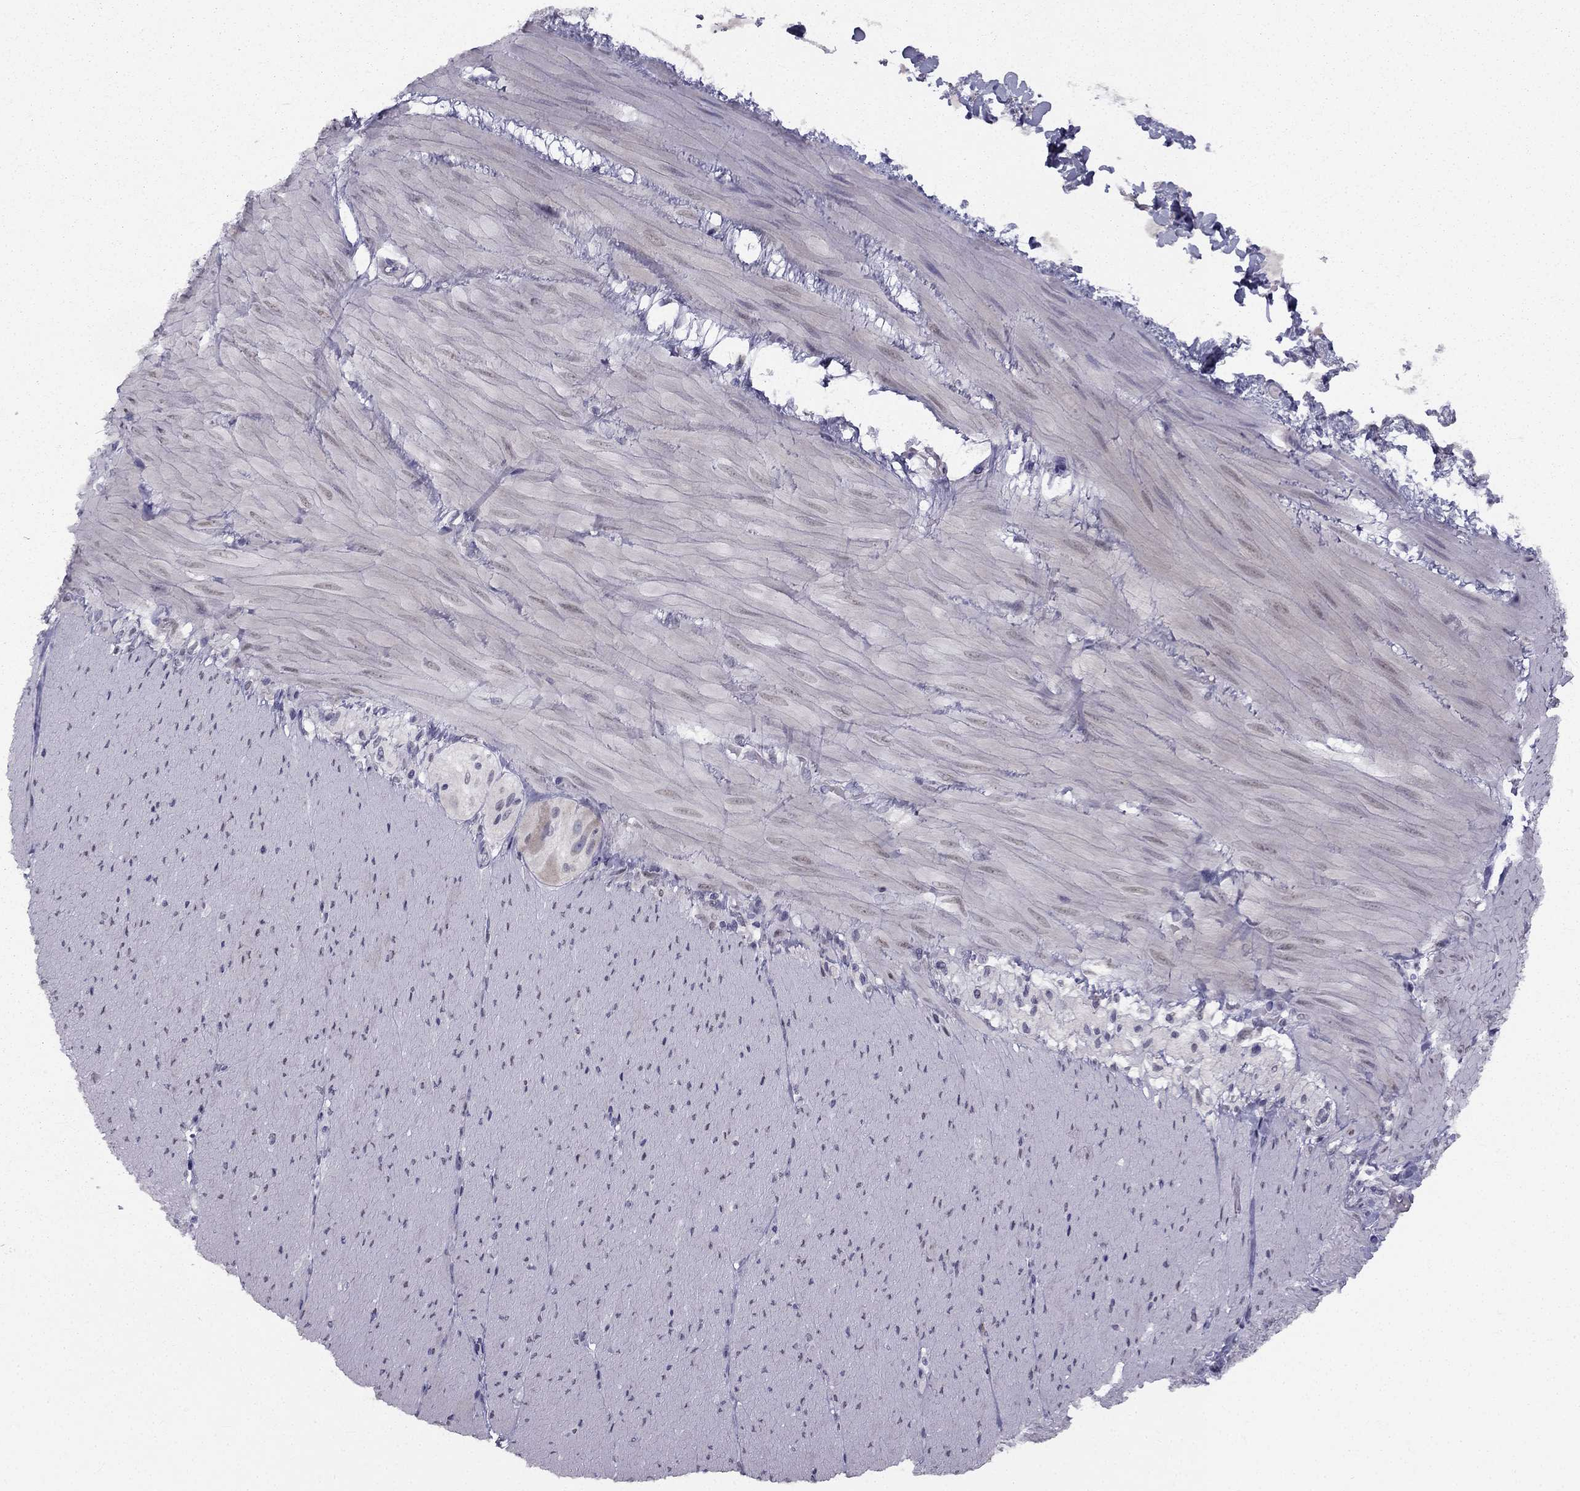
{"staining": {"intensity": "negative", "quantity": "none", "location": "none"}, "tissue": "soft tissue", "cell_type": "Fibroblasts", "image_type": "normal", "snomed": [{"axis": "morphology", "description": "Normal tissue, NOS"}, {"axis": "topography", "description": "Smooth muscle"}, {"axis": "topography", "description": "Duodenum"}, {"axis": "topography", "description": "Peripheral nerve tissue"}], "caption": "Protein analysis of normal soft tissue demonstrates no significant staining in fibroblasts.", "gene": "TRPS1", "patient": {"sex": "female", "age": 61}}